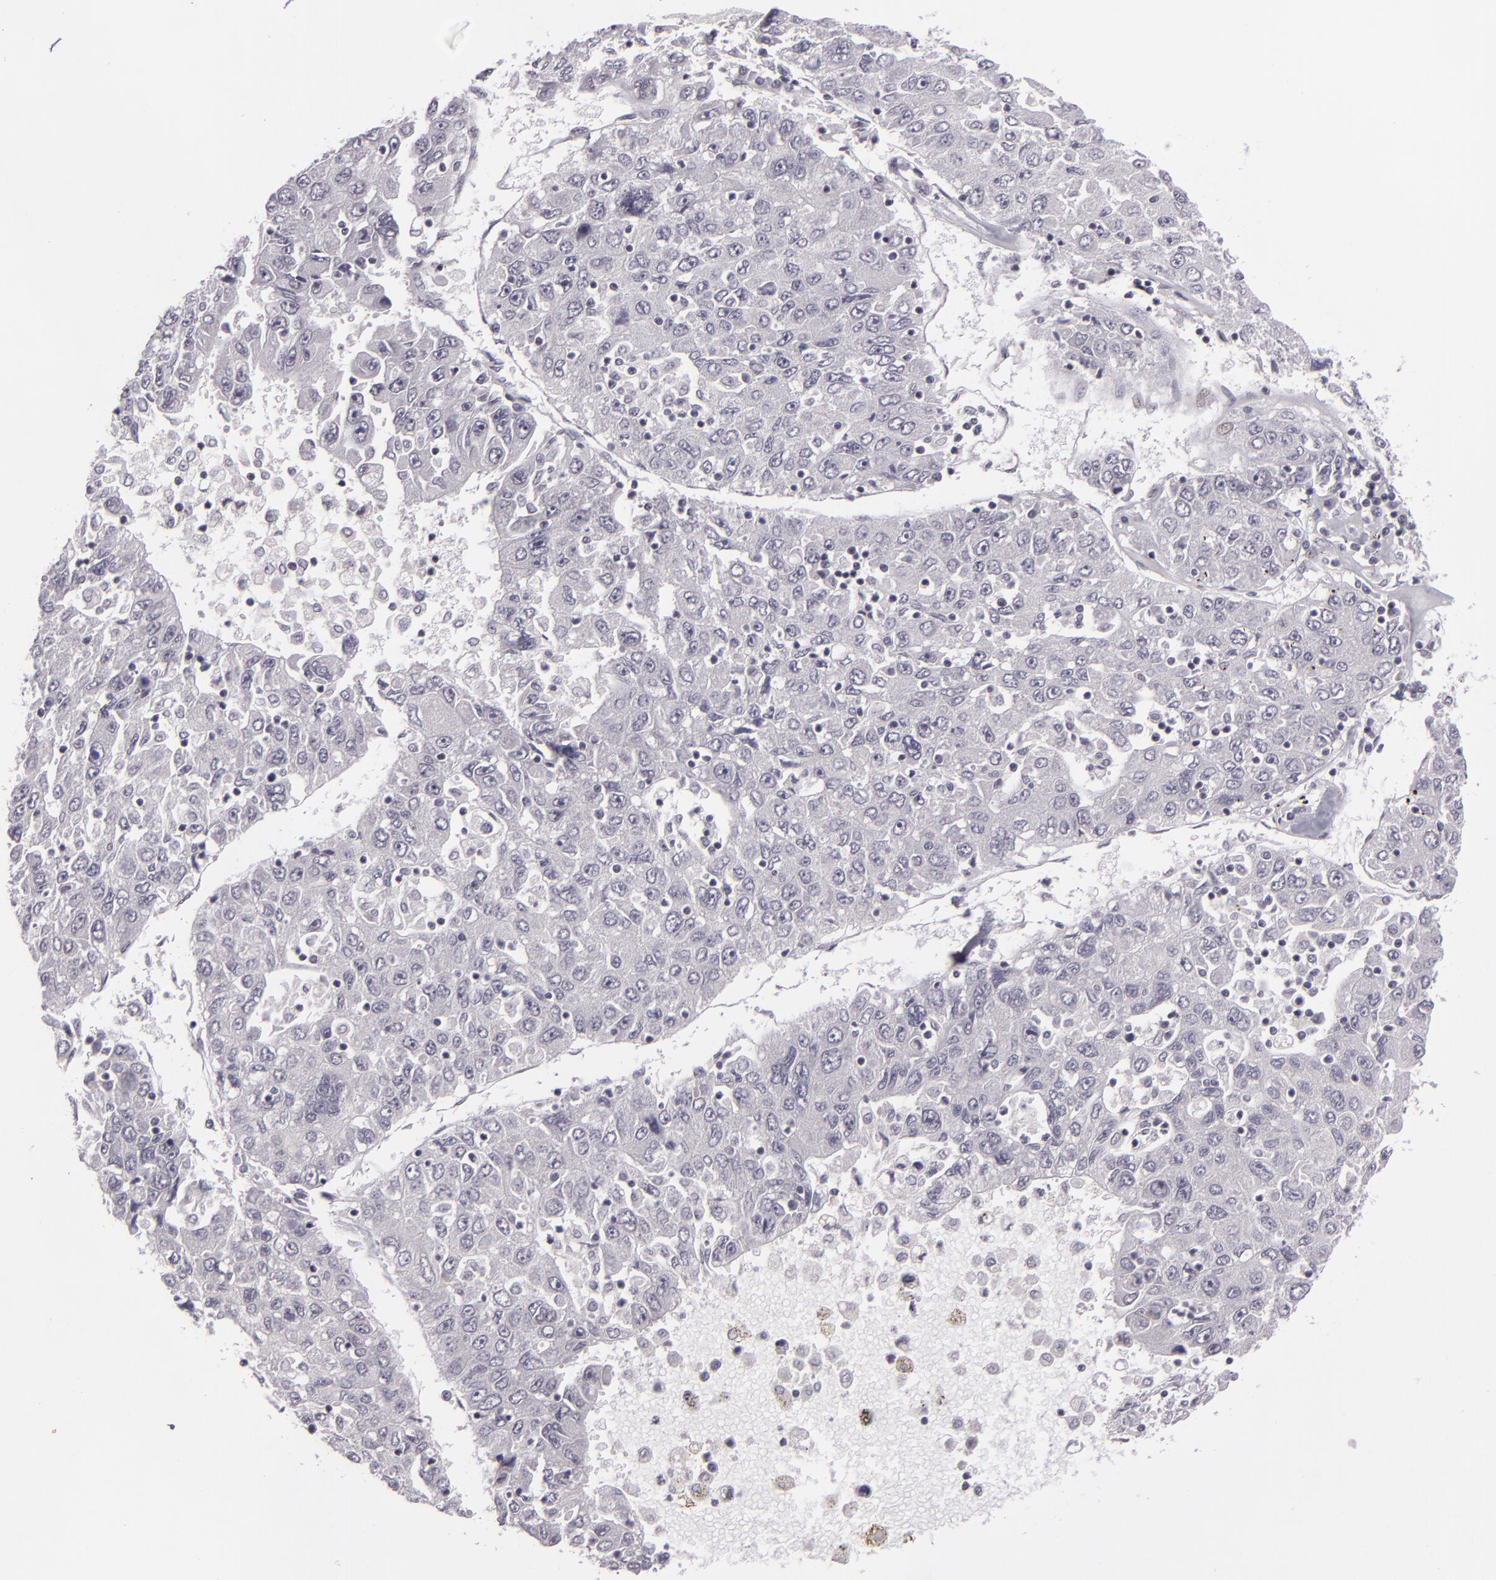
{"staining": {"intensity": "negative", "quantity": "none", "location": "none"}, "tissue": "liver cancer", "cell_type": "Tumor cells", "image_type": "cancer", "snomed": [{"axis": "morphology", "description": "Carcinoma, Hepatocellular, NOS"}, {"axis": "topography", "description": "Liver"}], "caption": "Tumor cells show no significant protein expression in liver cancer (hepatocellular carcinoma). (Brightfield microscopy of DAB (3,3'-diaminobenzidine) immunohistochemistry at high magnification).", "gene": "ZNF205", "patient": {"sex": "male", "age": 49}}